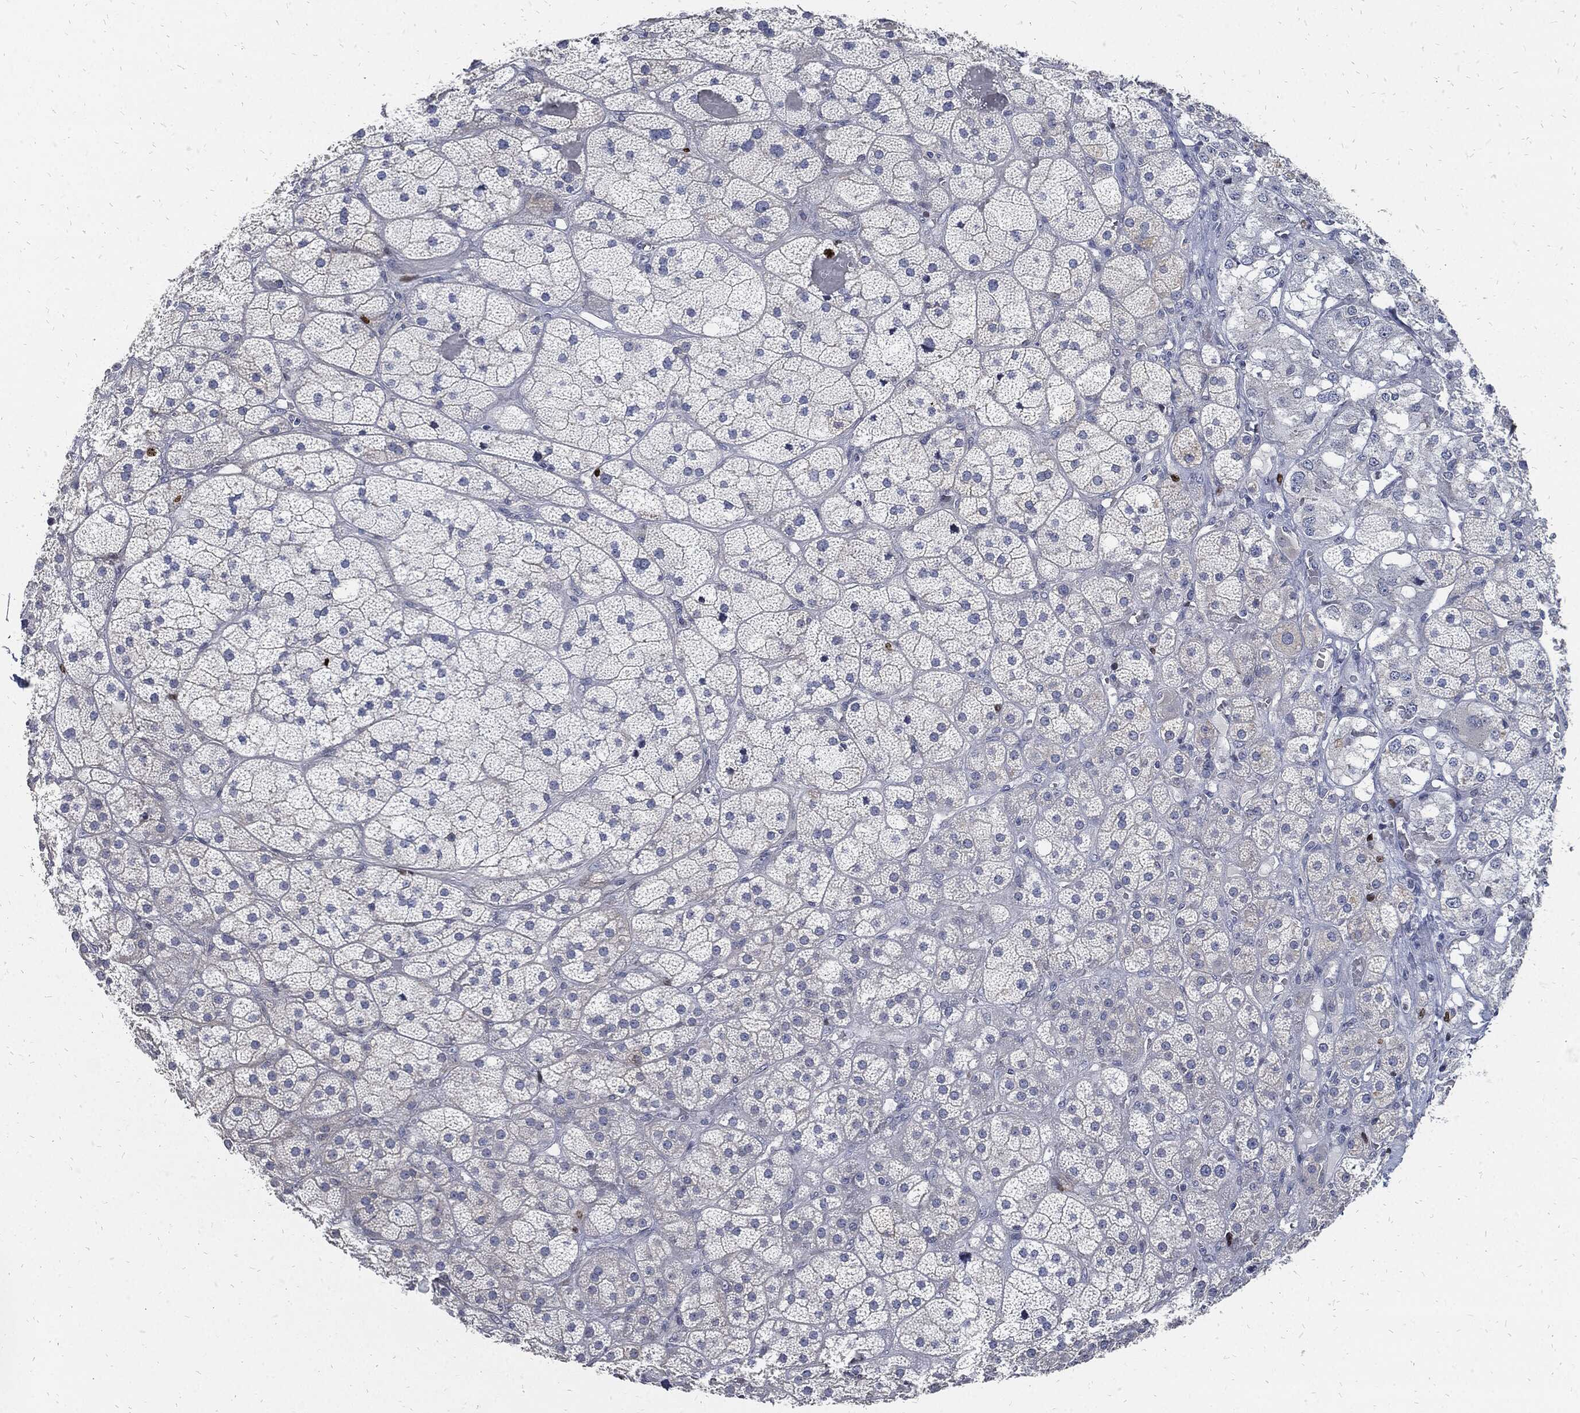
{"staining": {"intensity": "strong", "quantity": "<25%", "location": "nuclear"}, "tissue": "adrenal gland", "cell_type": "Glandular cells", "image_type": "normal", "snomed": [{"axis": "morphology", "description": "Normal tissue, NOS"}, {"axis": "topography", "description": "Adrenal gland"}], "caption": "The histopathology image exhibits a brown stain indicating the presence of a protein in the nuclear of glandular cells in adrenal gland. The staining was performed using DAB to visualize the protein expression in brown, while the nuclei were stained in blue with hematoxylin (Magnification: 20x).", "gene": "MKI67", "patient": {"sex": "male", "age": 57}}